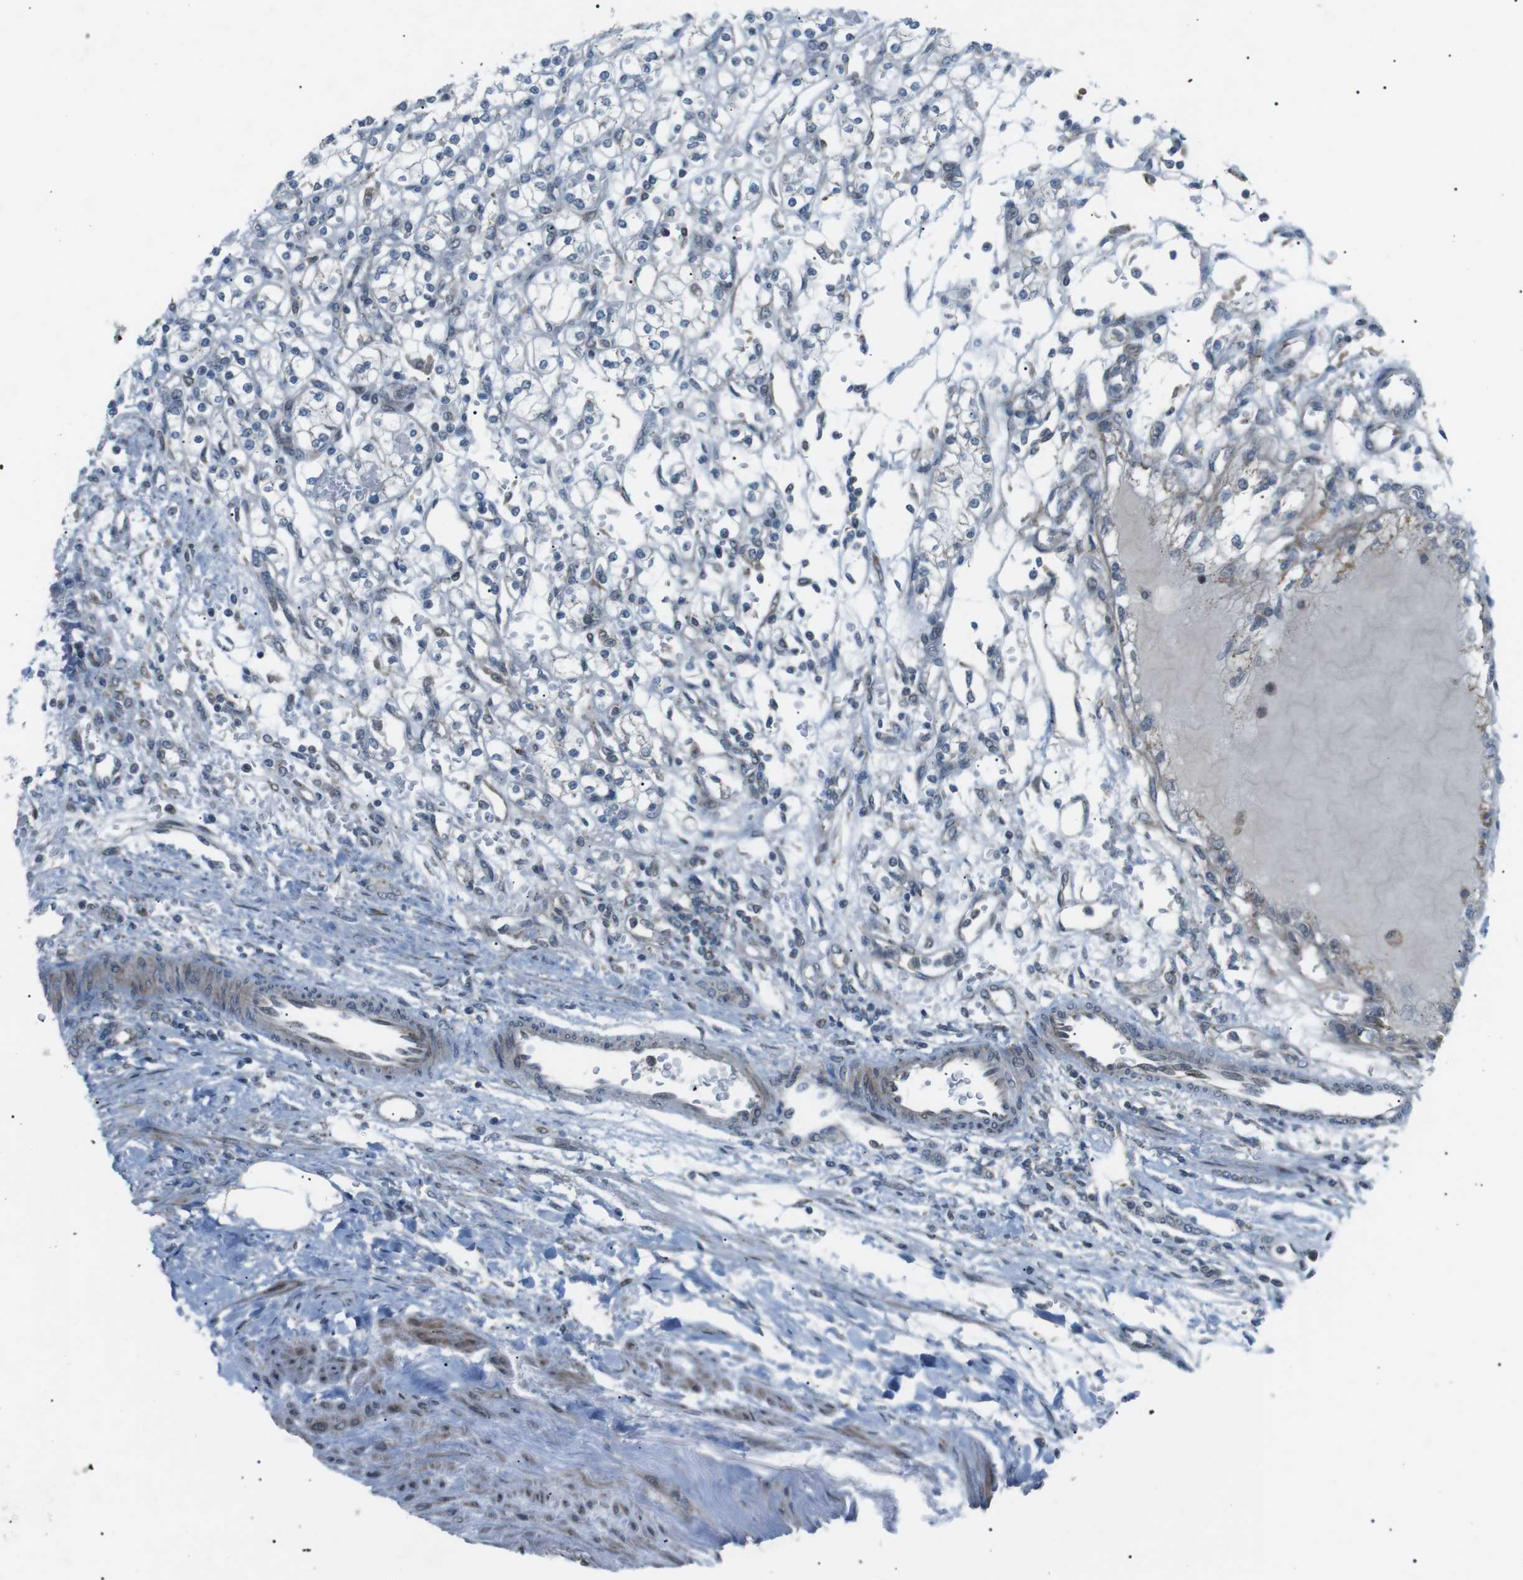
{"staining": {"intensity": "negative", "quantity": "none", "location": "none"}, "tissue": "renal cancer", "cell_type": "Tumor cells", "image_type": "cancer", "snomed": [{"axis": "morphology", "description": "Normal tissue, NOS"}, {"axis": "morphology", "description": "Adenocarcinoma, NOS"}, {"axis": "topography", "description": "Kidney"}], "caption": "Immunohistochemistry of human adenocarcinoma (renal) shows no staining in tumor cells.", "gene": "ARID5B", "patient": {"sex": "female", "age": 55}}